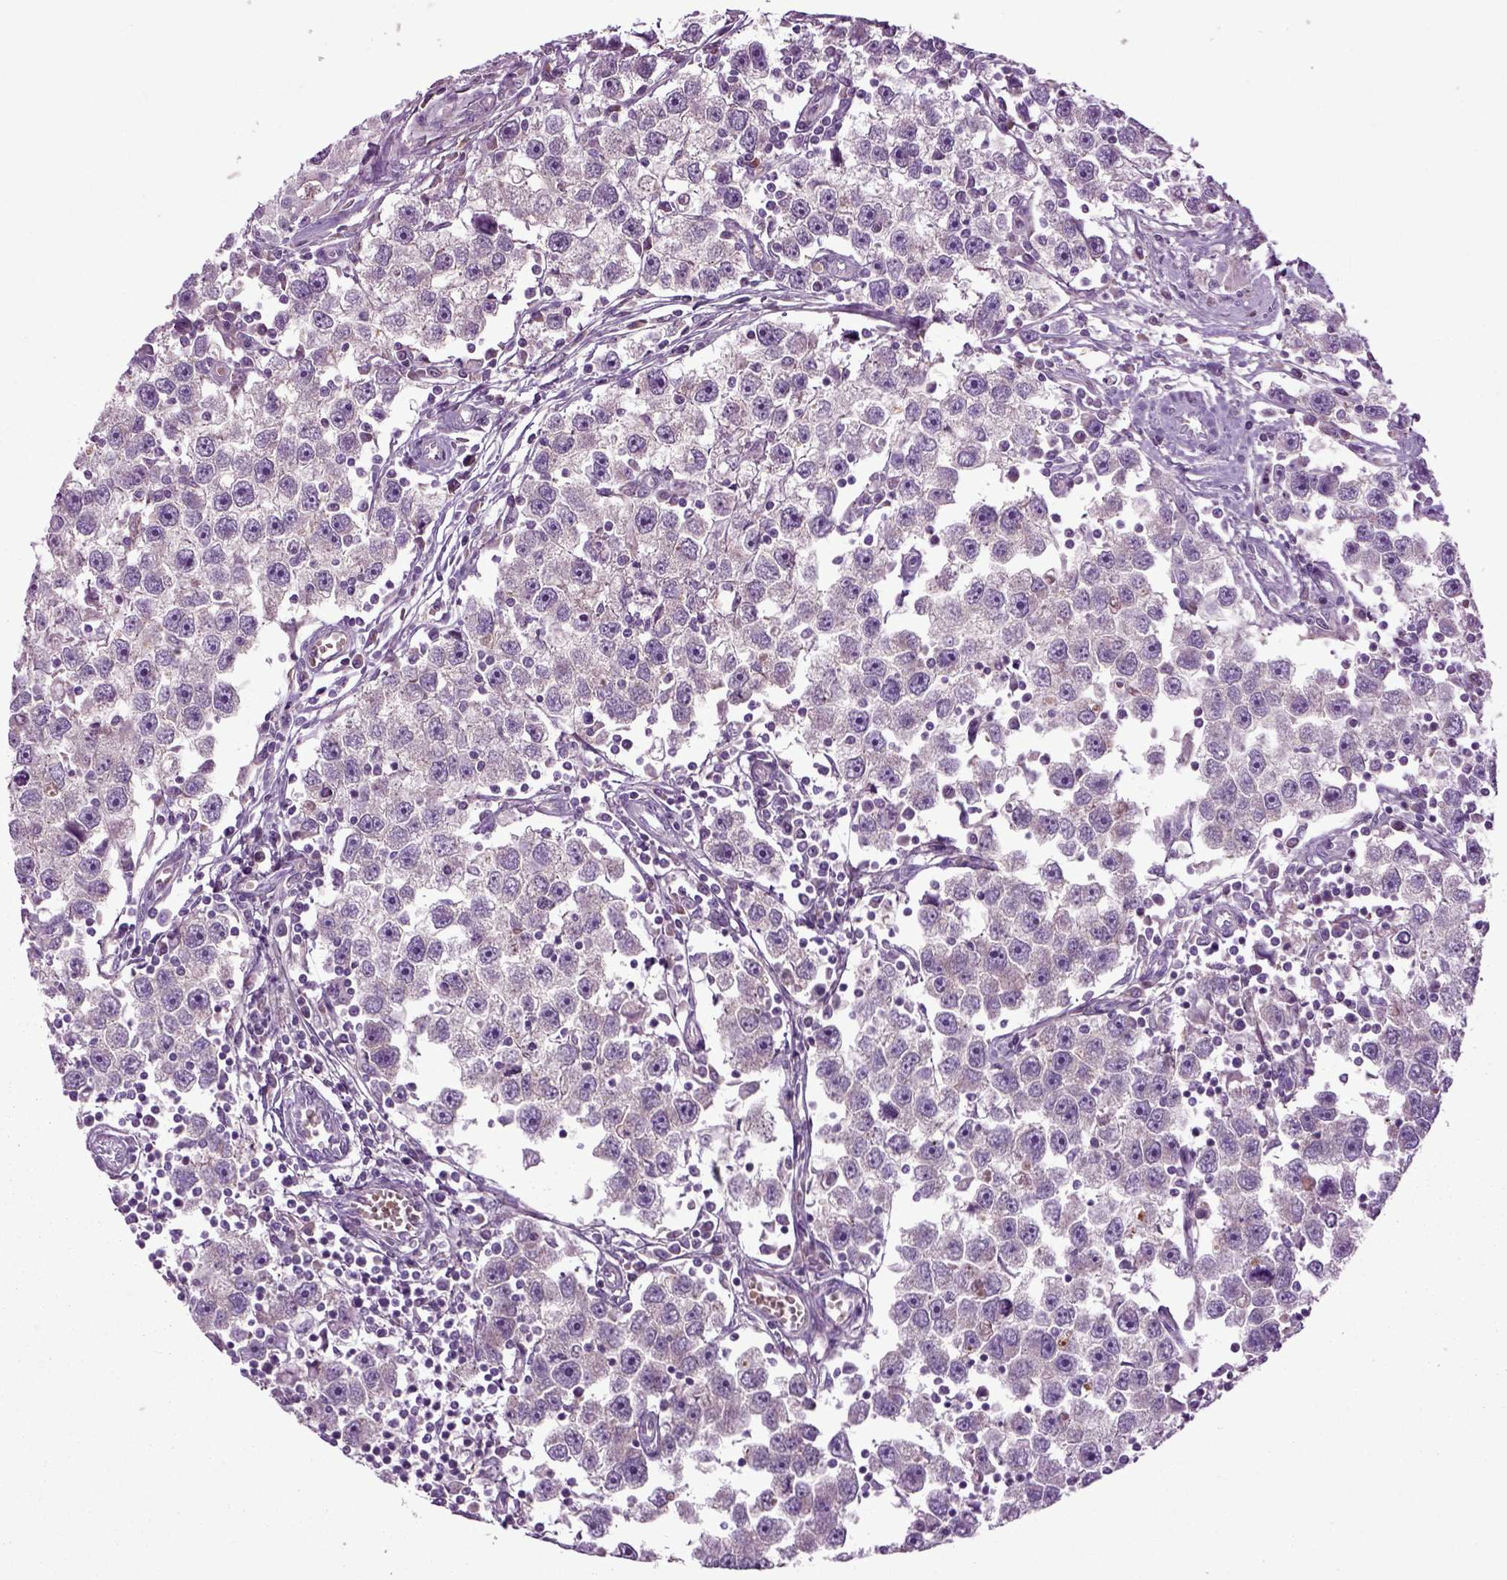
{"staining": {"intensity": "negative", "quantity": "none", "location": "none"}, "tissue": "testis cancer", "cell_type": "Tumor cells", "image_type": "cancer", "snomed": [{"axis": "morphology", "description": "Seminoma, NOS"}, {"axis": "topography", "description": "Testis"}], "caption": "Immunohistochemistry of human testis cancer (seminoma) demonstrates no staining in tumor cells. (DAB (3,3'-diaminobenzidine) immunohistochemistry, high magnification).", "gene": "SPON1", "patient": {"sex": "male", "age": 30}}